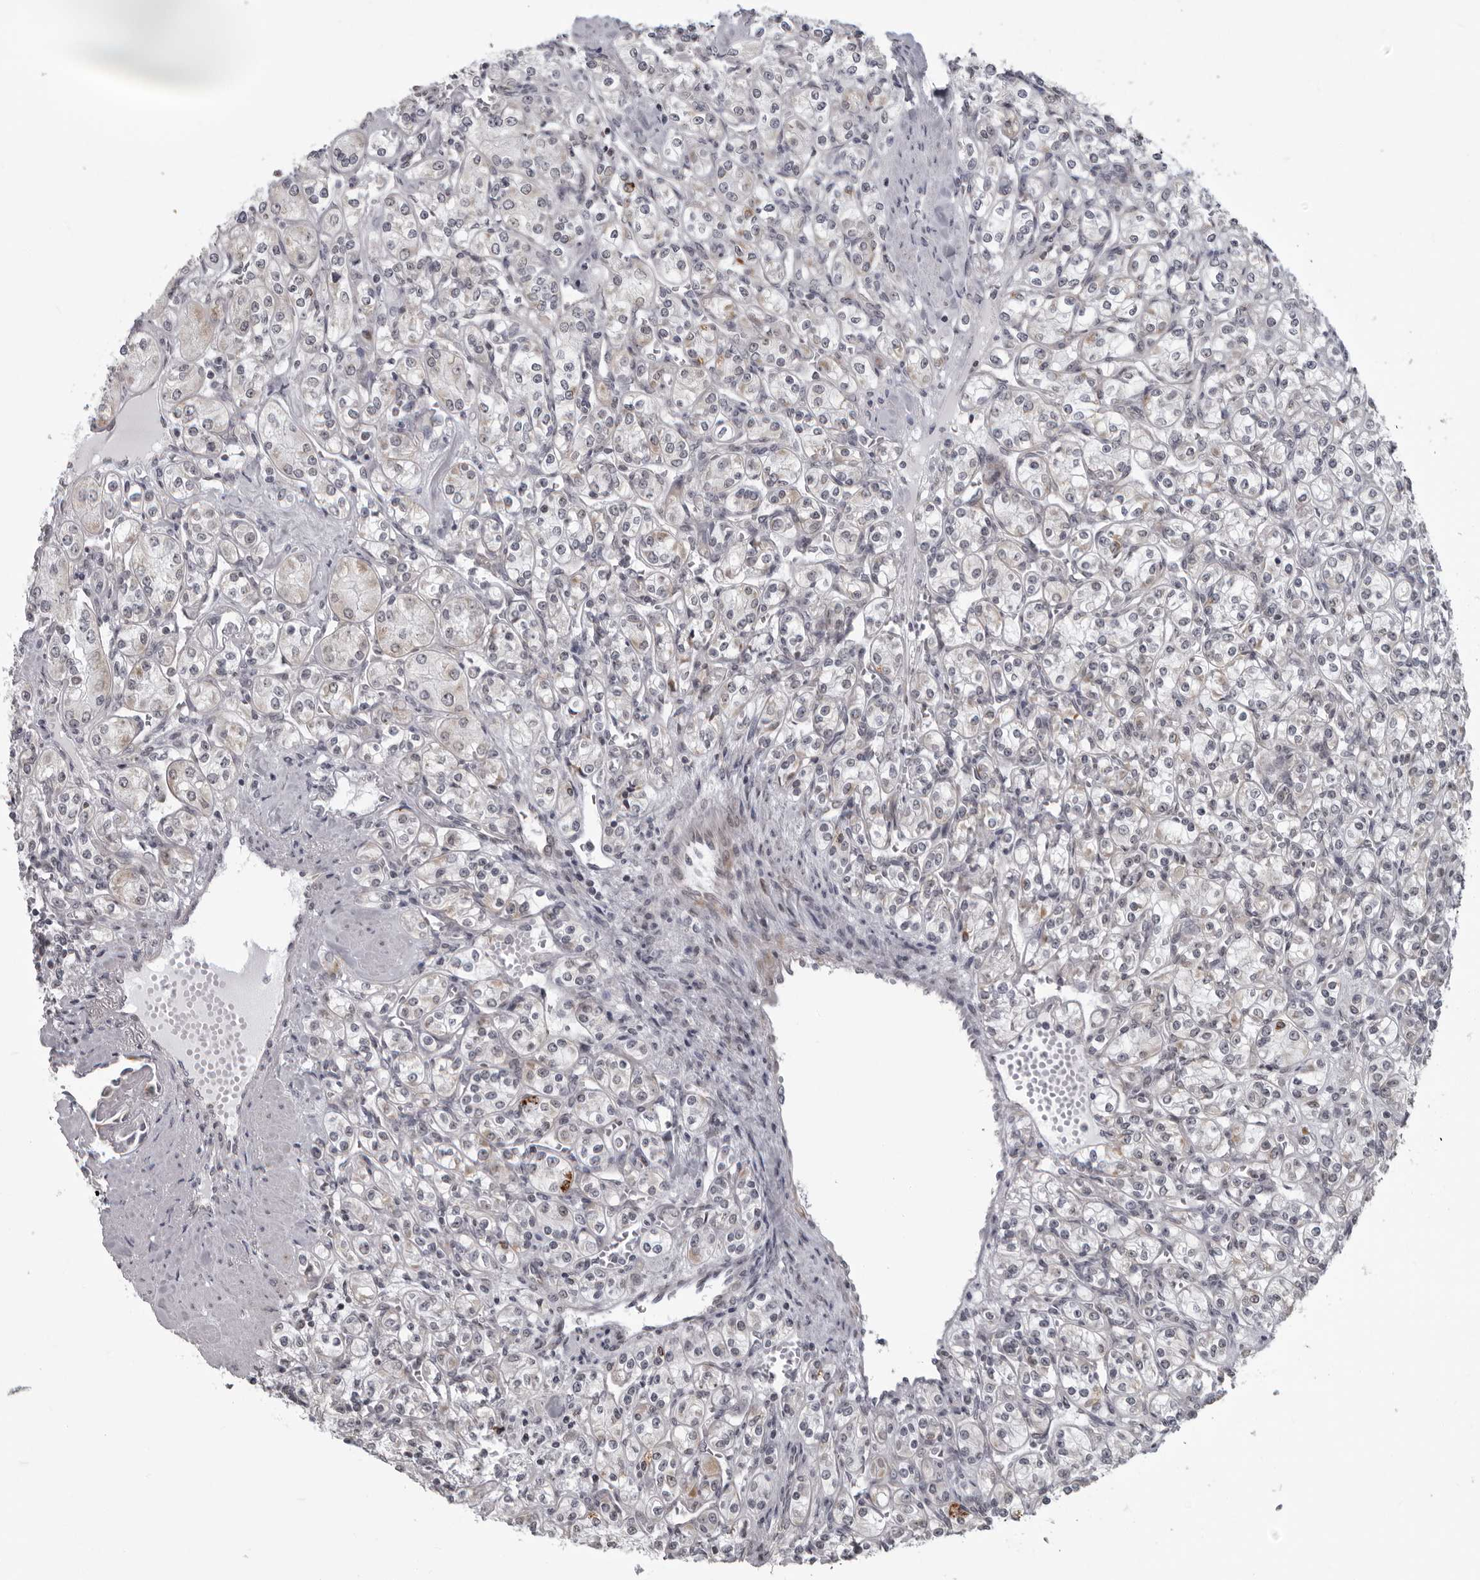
{"staining": {"intensity": "weak", "quantity": "25%-75%", "location": "cytoplasmic/membranous"}, "tissue": "renal cancer", "cell_type": "Tumor cells", "image_type": "cancer", "snomed": [{"axis": "morphology", "description": "Adenocarcinoma, NOS"}, {"axis": "topography", "description": "Kidney"}], "caption": "Immunohistochemistry (DAB (3,3'-diaminobenzidine)) staining of human renal cancer (adenocarcinoma) displays weak cytoplasmic/membranous protein staining in about 25%-75% of tumor cells.", "gene": "RTCA", "patient": {"sex": "male", "age": 77}}